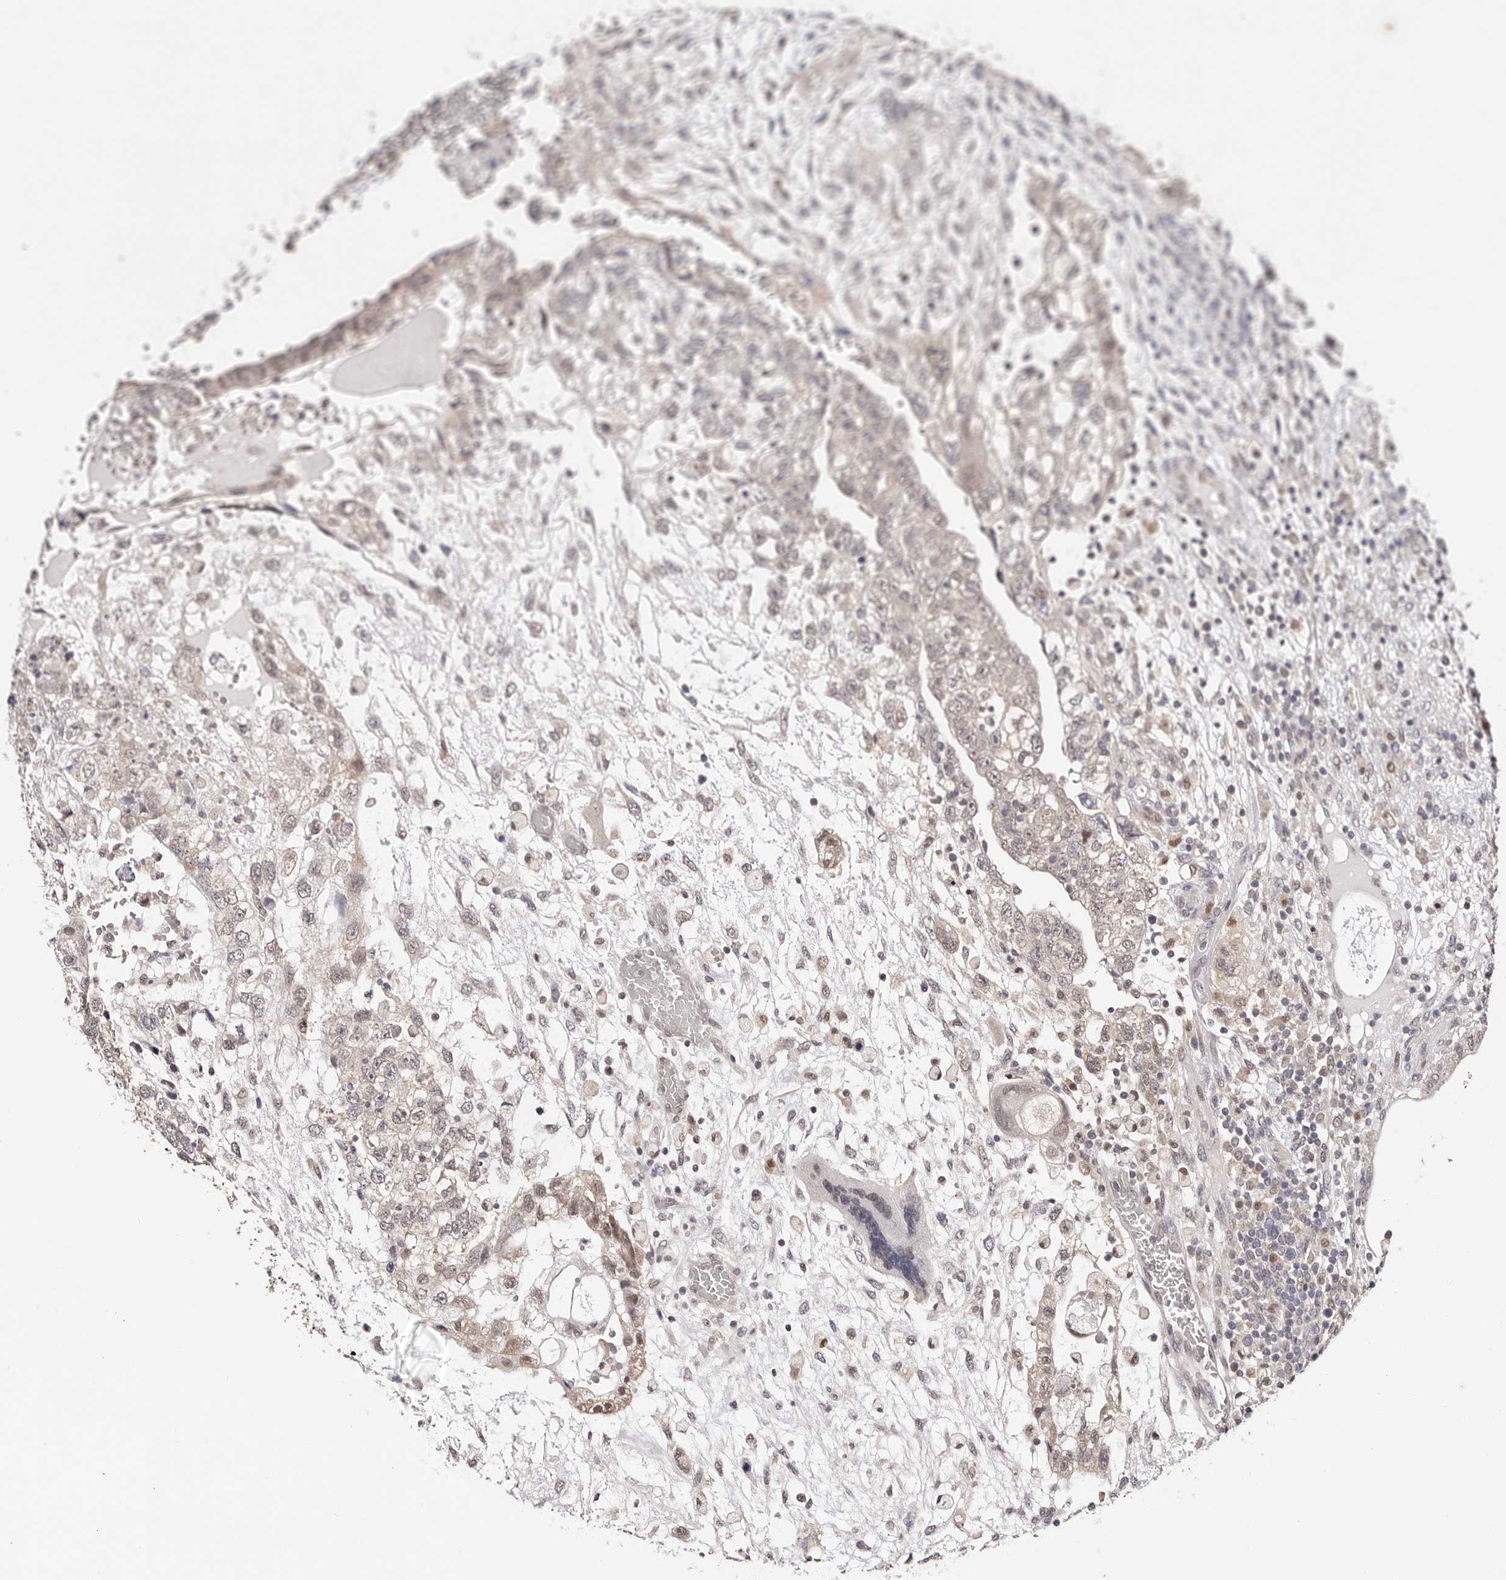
{"staining": {"intensity": "weak", "quantity": "<25%", "location": "cytoplasmic/membranous,nuclear"}, "tissue": "testis cancer", "cell_type": "Tumor cells", "image_type": "cancer", "snomed": [{"axis": "morphology", "description": "Carcinoma, Embryonal, NOS"}, {"axis": "topography", "description": "Testis"}], "caption": "Histopathology image shows no protein expression in tumor cells of testis embryonal carcinoma tissue.", "gene": "TYW3", "patient": {"sex": "male", "age": 36}}